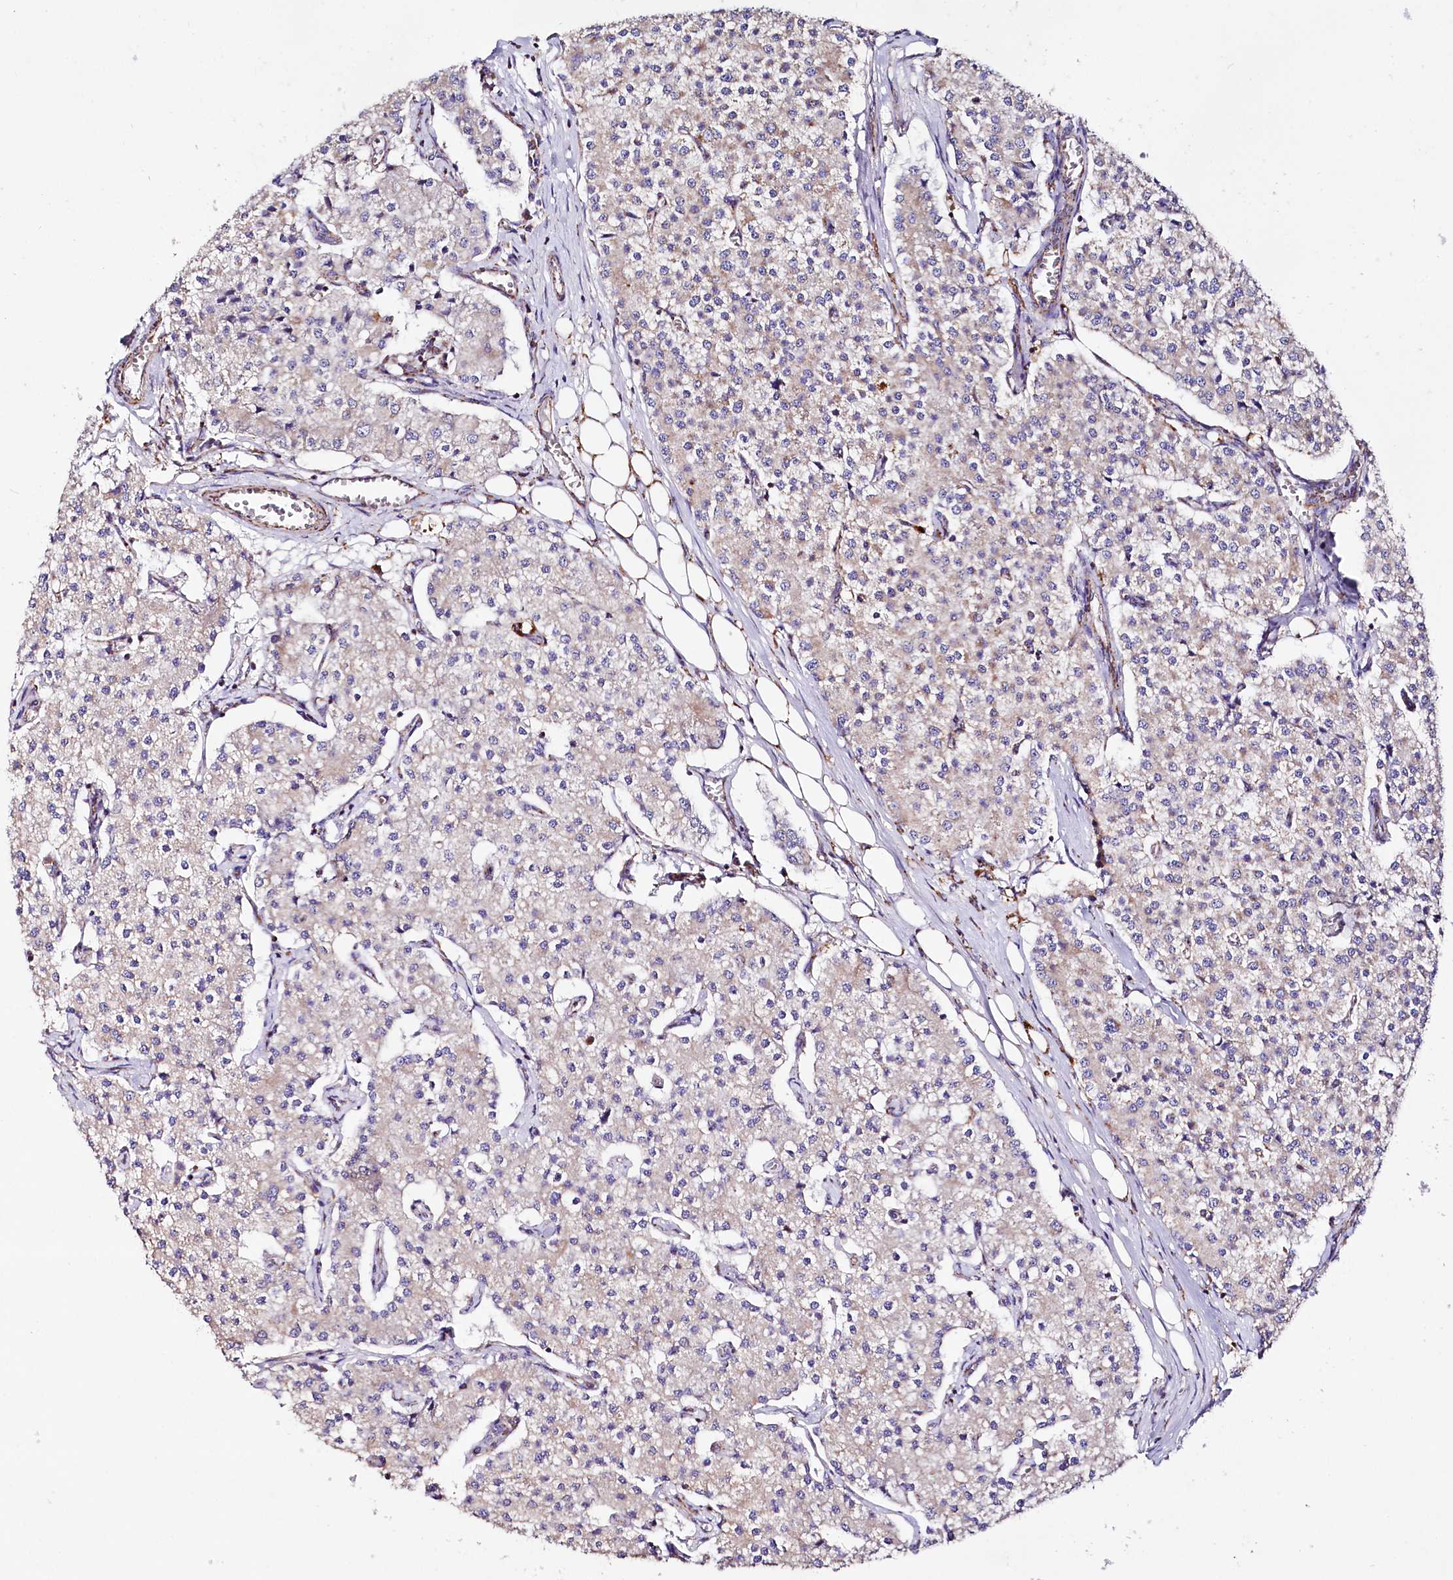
{"staining": {"intensity": "weak", "quantity": "<25%", "location": "cytoplasmic/membranous"}, "tissue": "carcinoid", "cell_type": "Tumor cells", "image_type": "cancer", "snomed": [{"axis": "morphology", "description": "Carcinoid, malignant, NOS"}, {"axis": "topography", "description": "Colon"}], "caption": "Immunohistochemical staining of carcinoid displays no significant positivity in tumor cells.", "gene": "APLP2", "patient": {"sex": "female", "age": 52}}